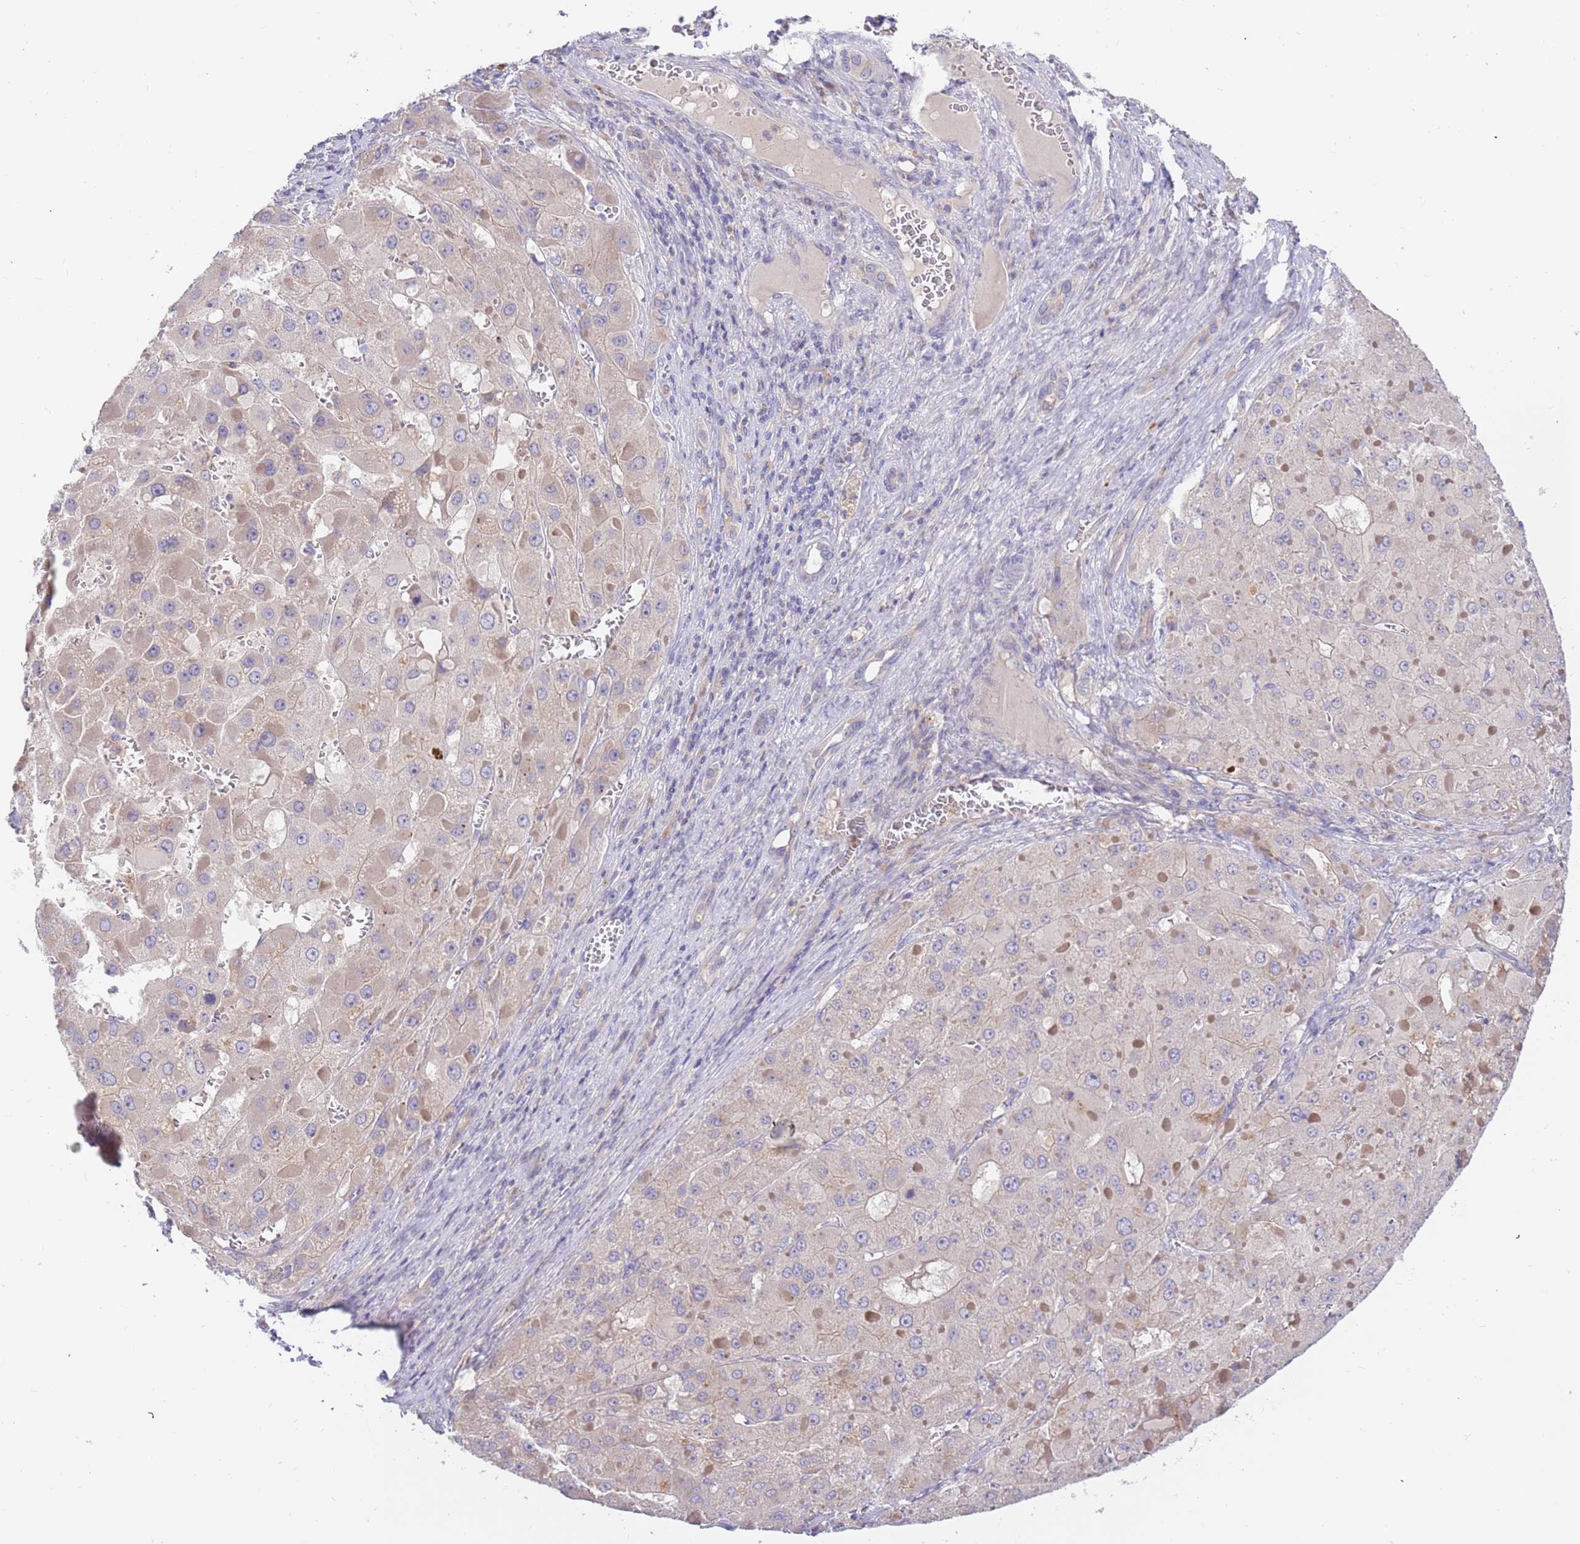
{"staining": {"intensity": "negative", "quantity": "none", "location": "none"}, "tissue": "liver cancer", "cell_type": "Tumor cells", "image_type": "cancer", "snomed": [{"axis": "morphology", "description": "Carcinoma, Hepatocellular, NOS"}, {"axis": "topography", "description": "Liver"}], "caption": "This is a photomicrograph of immunohistochemistry staining of liver cancer, which shows no positivity in tumor cells.", "gene": "BORCS5", "patient": {"sex": "female", "age": 73}}